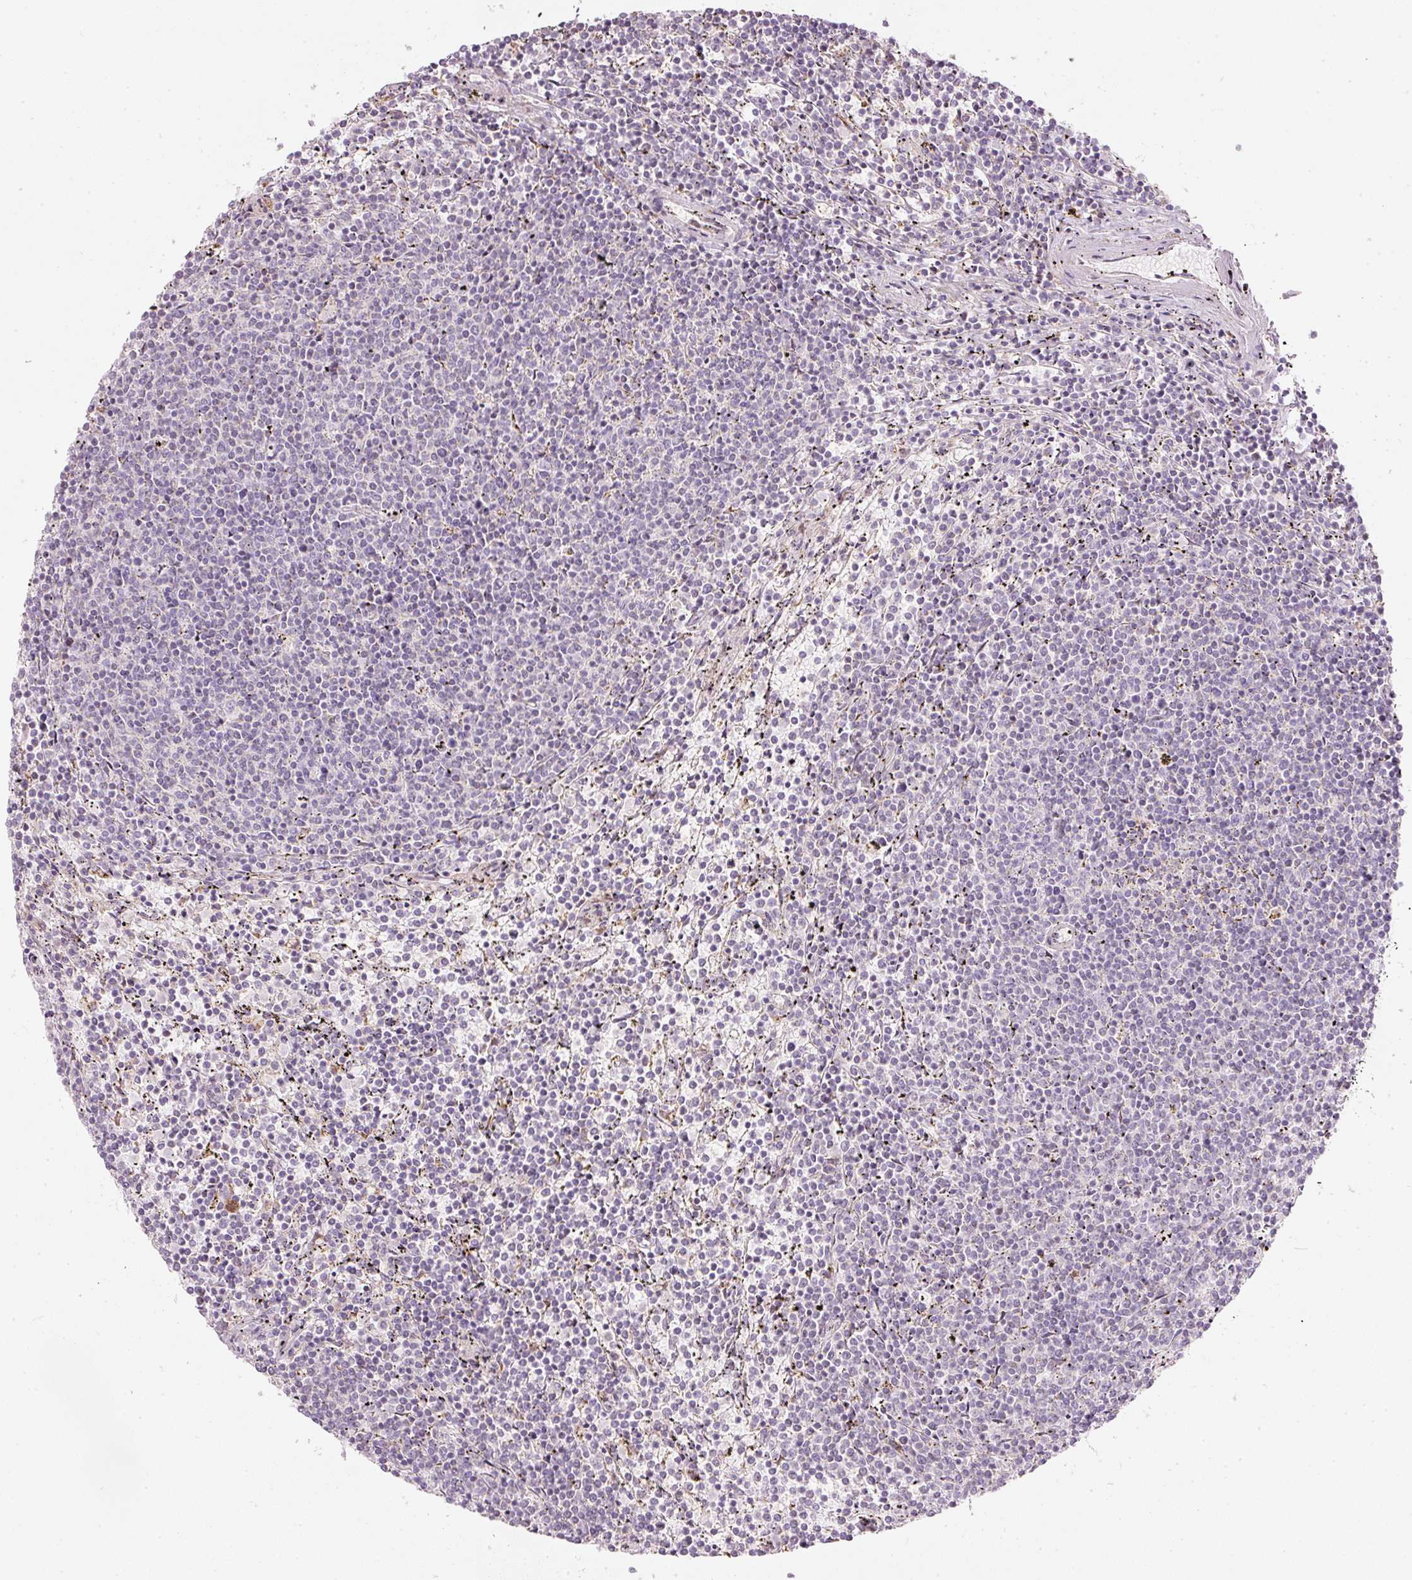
{"staining": {"intensity": "negative", "quantity": "none", "location": "none"}, "tissue": "lymphoma", "cell_type": "Tumor cells", "image_type": "cancer", "snomed": [{"axis": "morphology", "description": "Malignant lymphoma, non-Hodgkin's type, Low grade"}, {"axis": "topography", "description": "Spleen"}], "caption": "DAB (3,3'-diaminobenzidine) immunohistochemical staining of low-grade malignant lymphoma, non-Hodgkin's type exhibits no significant positivity in tumor cells.", "gene": "RNF39", "patient": {"sex": "female", "age": 50}}